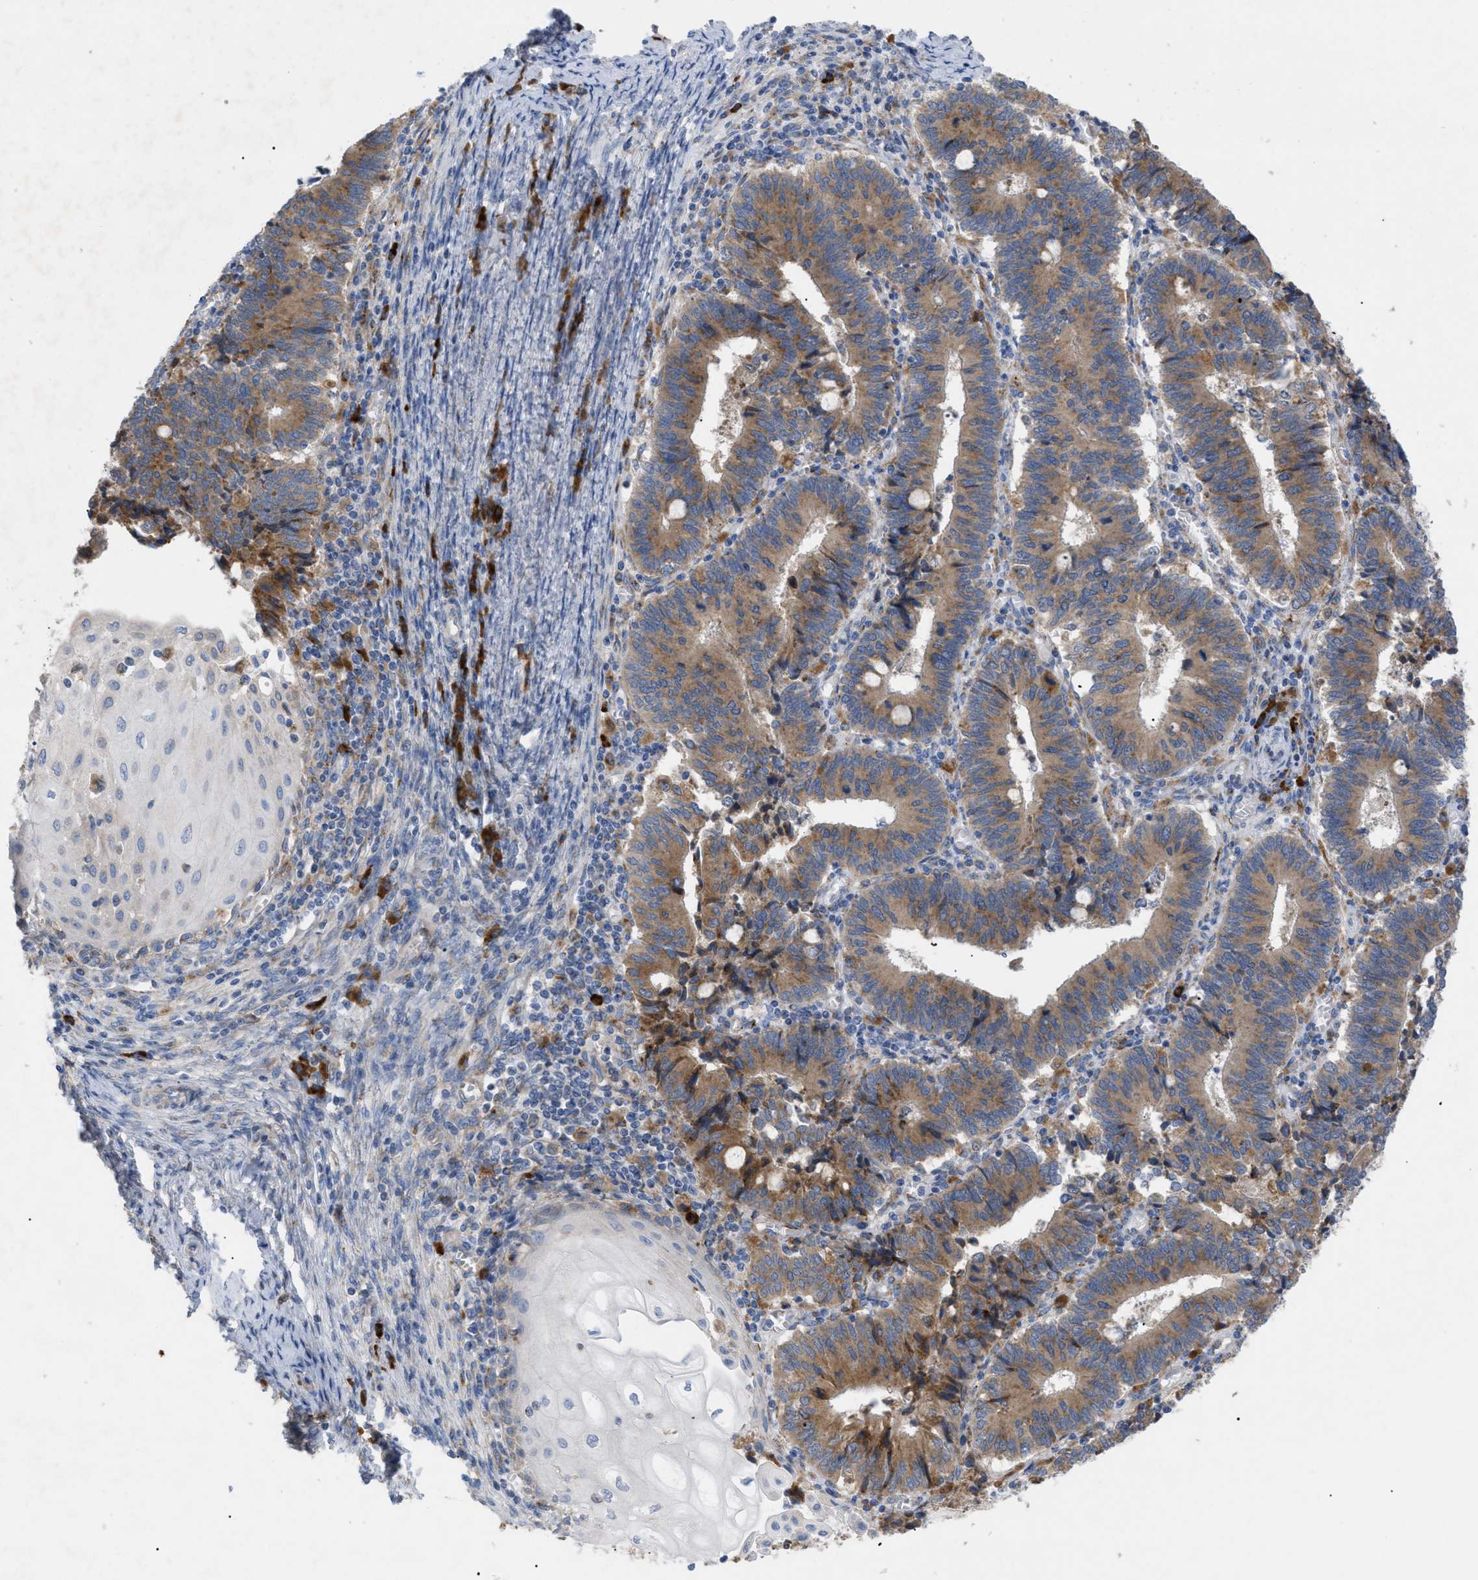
{"staining": {"intensity": "moderate", "quantity": ">75%", "location": "cytoplasmic/membranous"}, "tissue": "cervical cancer", "cell_type": "Tumor cells", "image_type": "cancer", "snomed": [{"axis": "morphology", "description": "Adenocarcinoma, NOS"}, {"axis": "topography", "description": "Cervix"}], "caption": "Immunohistochemical staining of human cervical cancer (adenocarcinoma) exhibits medium levels of moderate cytoplasmic/membranous staining in about >75% of tumor cells.", "gene": "SLC50A1", "patient": {"sex": "female", "age": 44}}